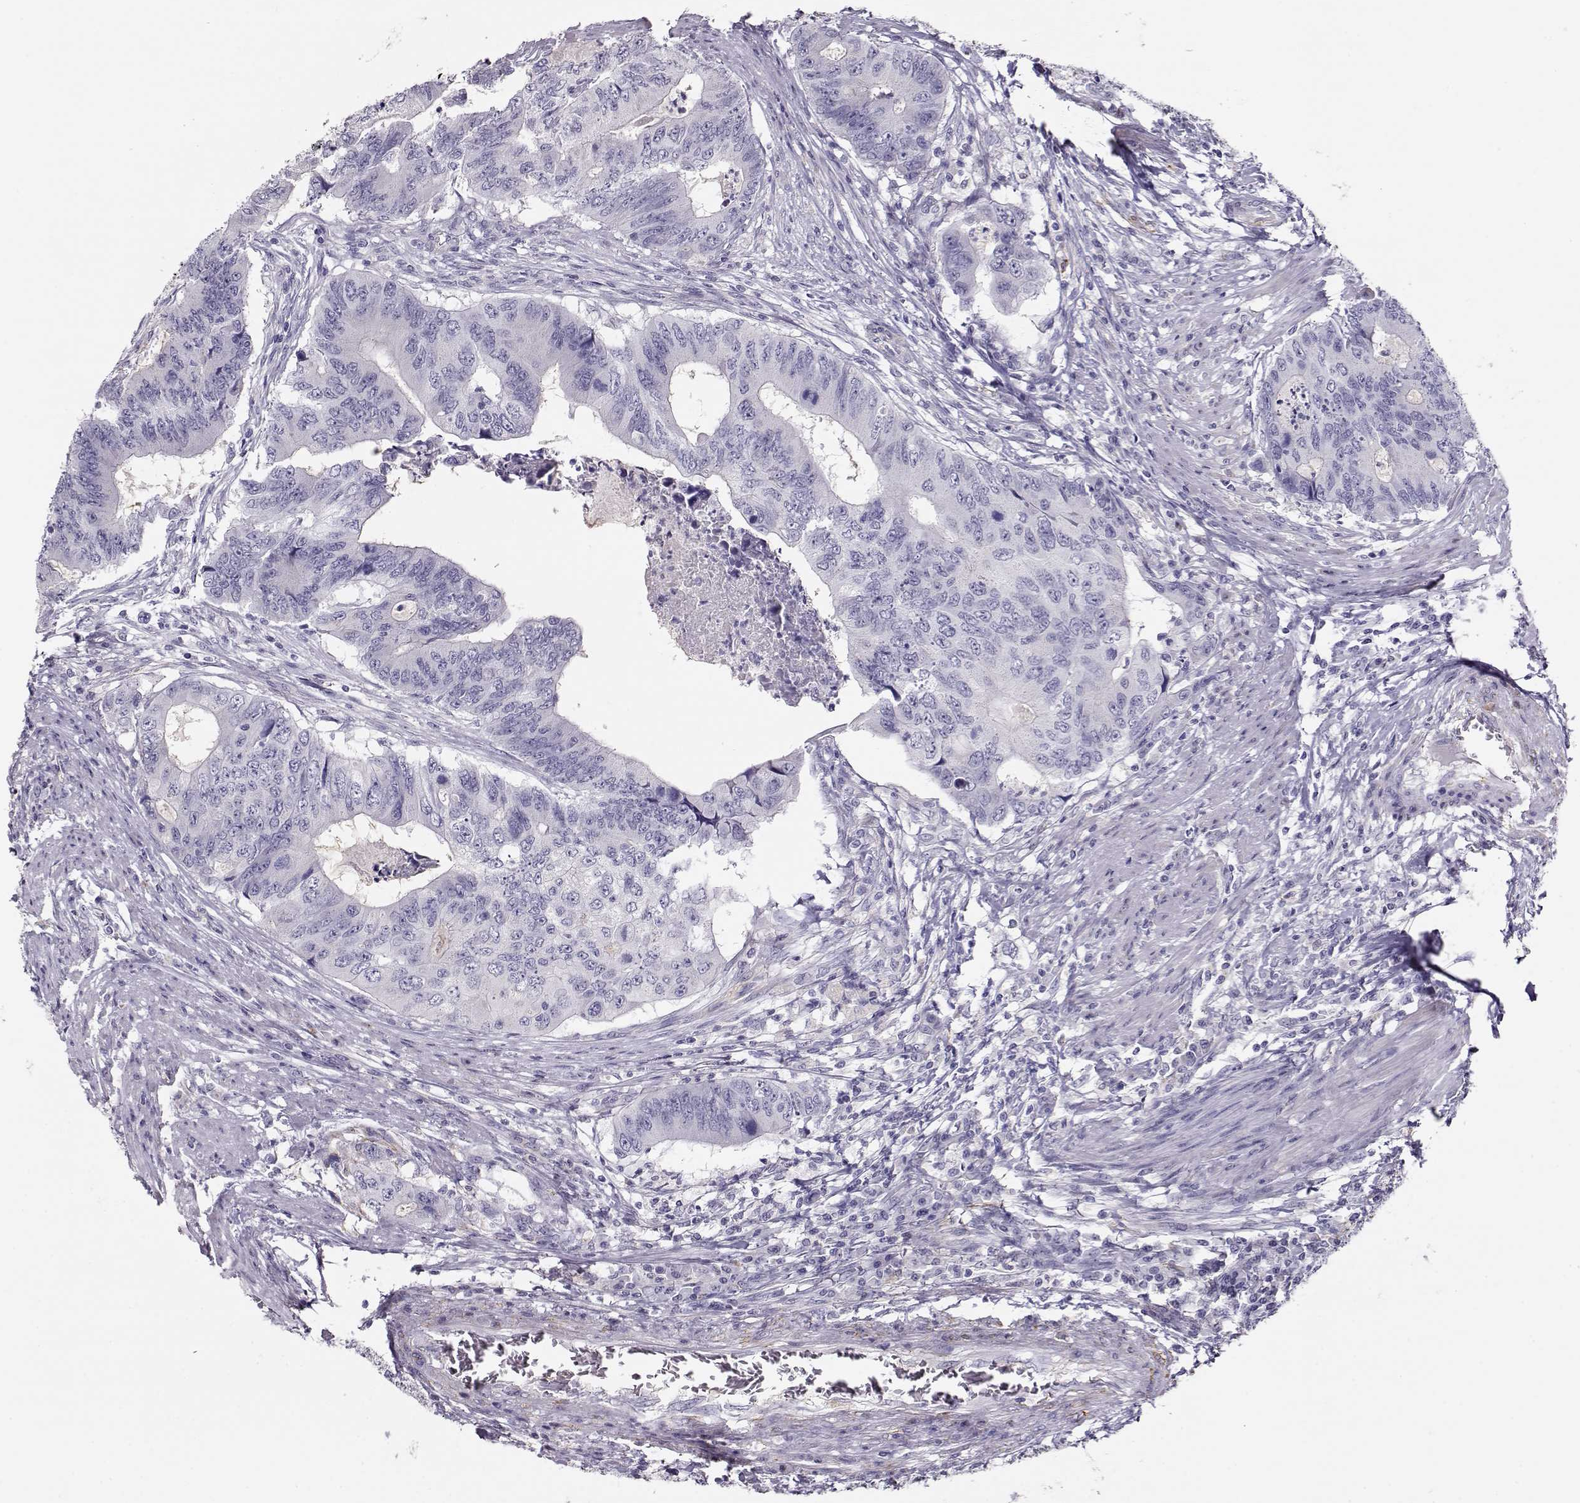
{"staining": {"intensity": "negative", "quantity": "none", "location": "none"}, "tissue": "colorectal cancer", "cell_type": "Tumor cells", "image_type": "cancer", "snomed": [{"axis": "morphology", "description": "Adenocarcinoma, NOS"}, {"axis": "topography", "description": "Colon"}], "caption": "This photomicrograph is of colorectal cancer stained with immunohistochemistry to label a protein in brown with the nuclei are counter-stained blue. There is no positivity in tumor cells.", "gene": "RBM44", "patient": {"sex": "male", "age": 53}}